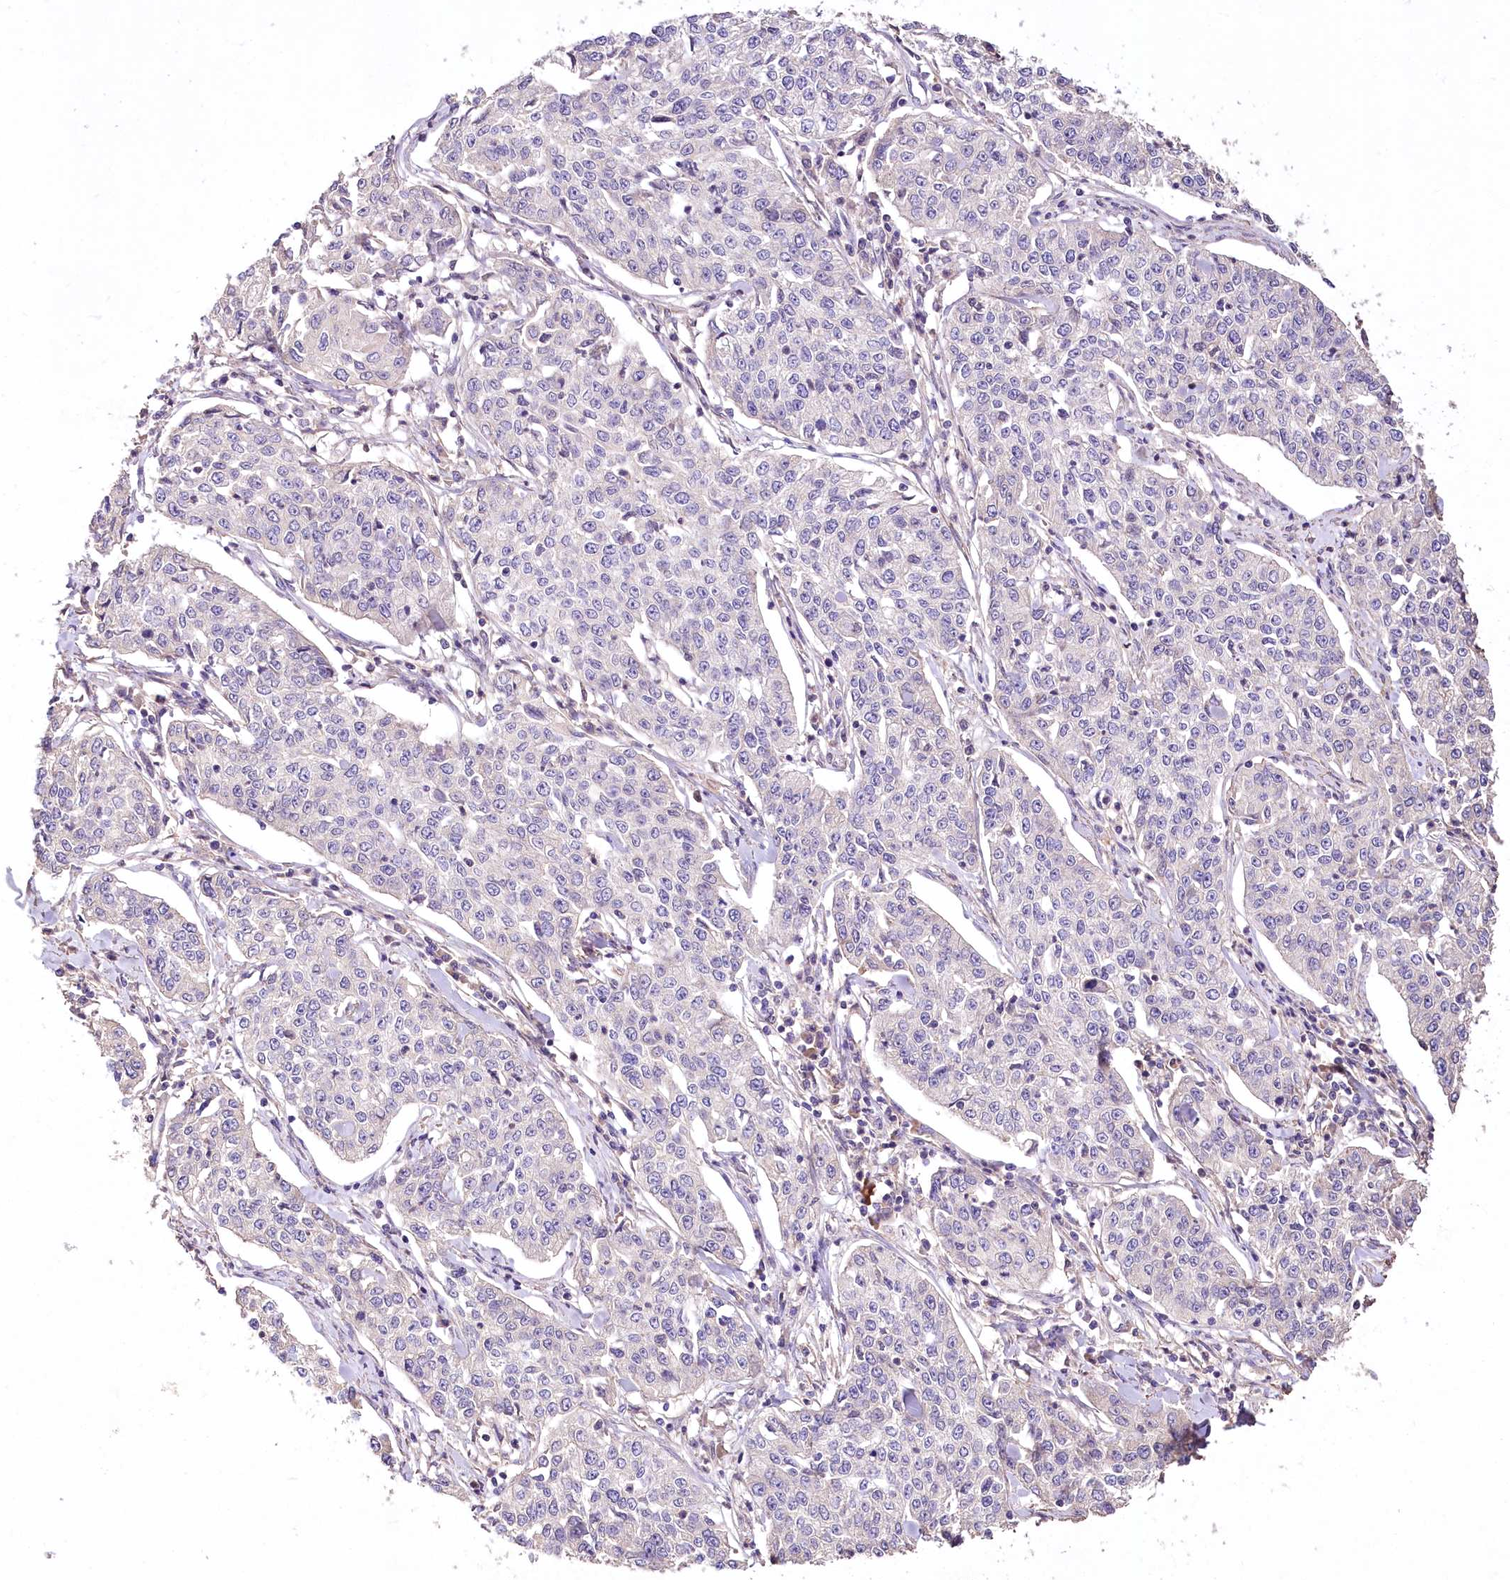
{"staining": {"intensity": "negative", "quantity": "none", "location": "none"}, "tissue": "cervical cancer", "cell_type": "Tumor cells", "image_type": "cancer", "snomed": [{"axis": "morphology", "description": "Squamous cell carcinoma, NOS"}, {"axis": "topography", "description": "Cervix"}], "caption": "This is an immunohistochemistry micrograph of human cervical cancer. There is no staining in tumor cells.", "gene": "PCYOX1L", "patient": {"sex": "female", "age": 35}}